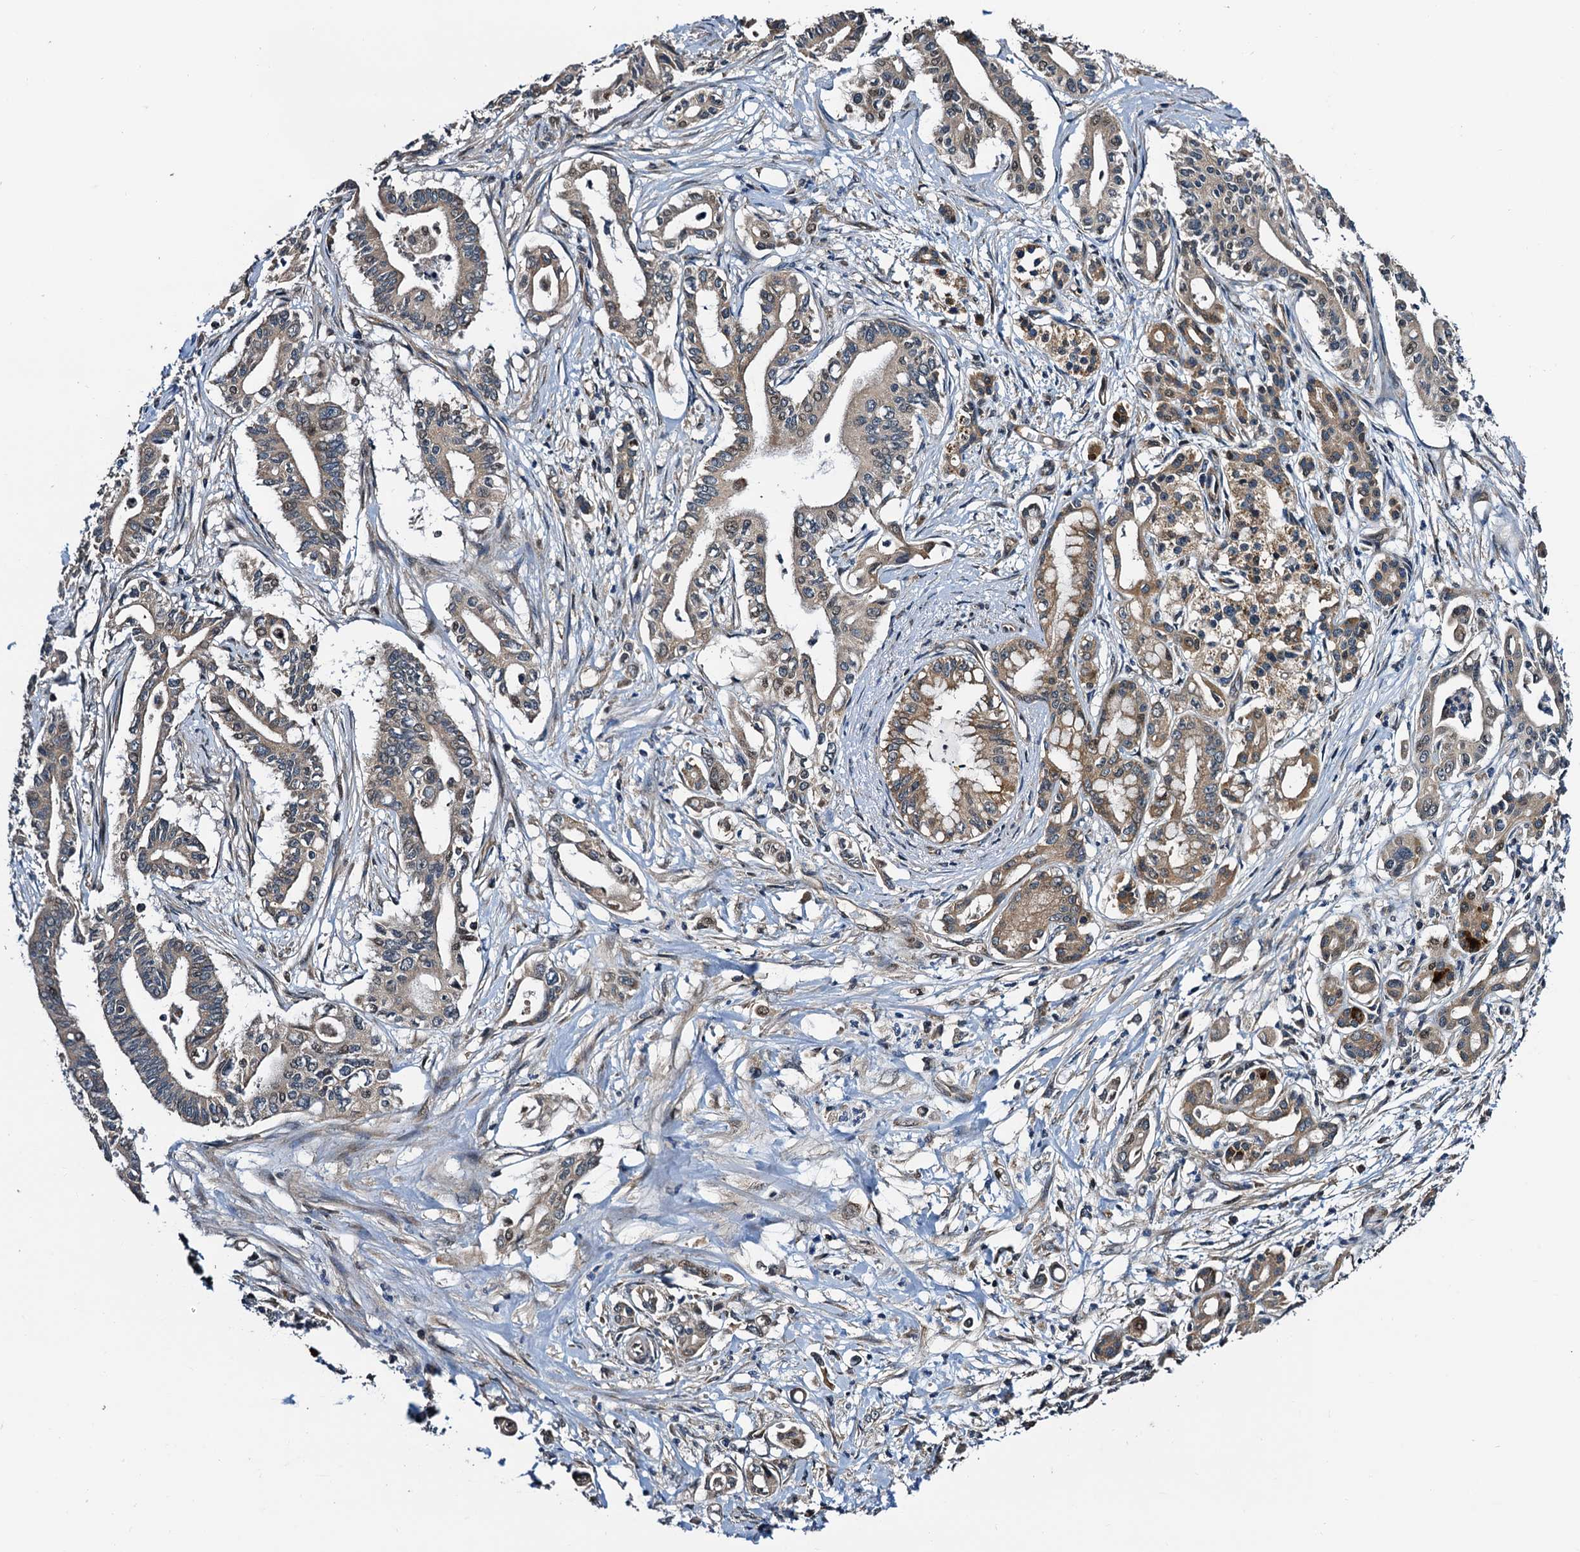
{"staining": {"intensity": "moderate", "quantity": "25%-75%", "location": "cytoplasmic/membranous"}, "tissue": "pancreatic cancer", "cell_type": "Tumor cells", "image_type": "cancer", "snomed": [{"axis": "morphology", "description": "Adenocarcinoma, NOS"}, {"axis": "topography", "description": "Pancreas"}], "caption": "The photomicrograph displays immunohistochemical staining of pancreatic cancer. There is moderate cytoplasmic/membranous positivity is present in about 25%-75% of tumor cells. (DAB (3,3'-diaminobenzidine) IHC with brightfield microscopy, high magnification).", "gene": "NAA16", "patient": {"sex": "female", "age": 77}}